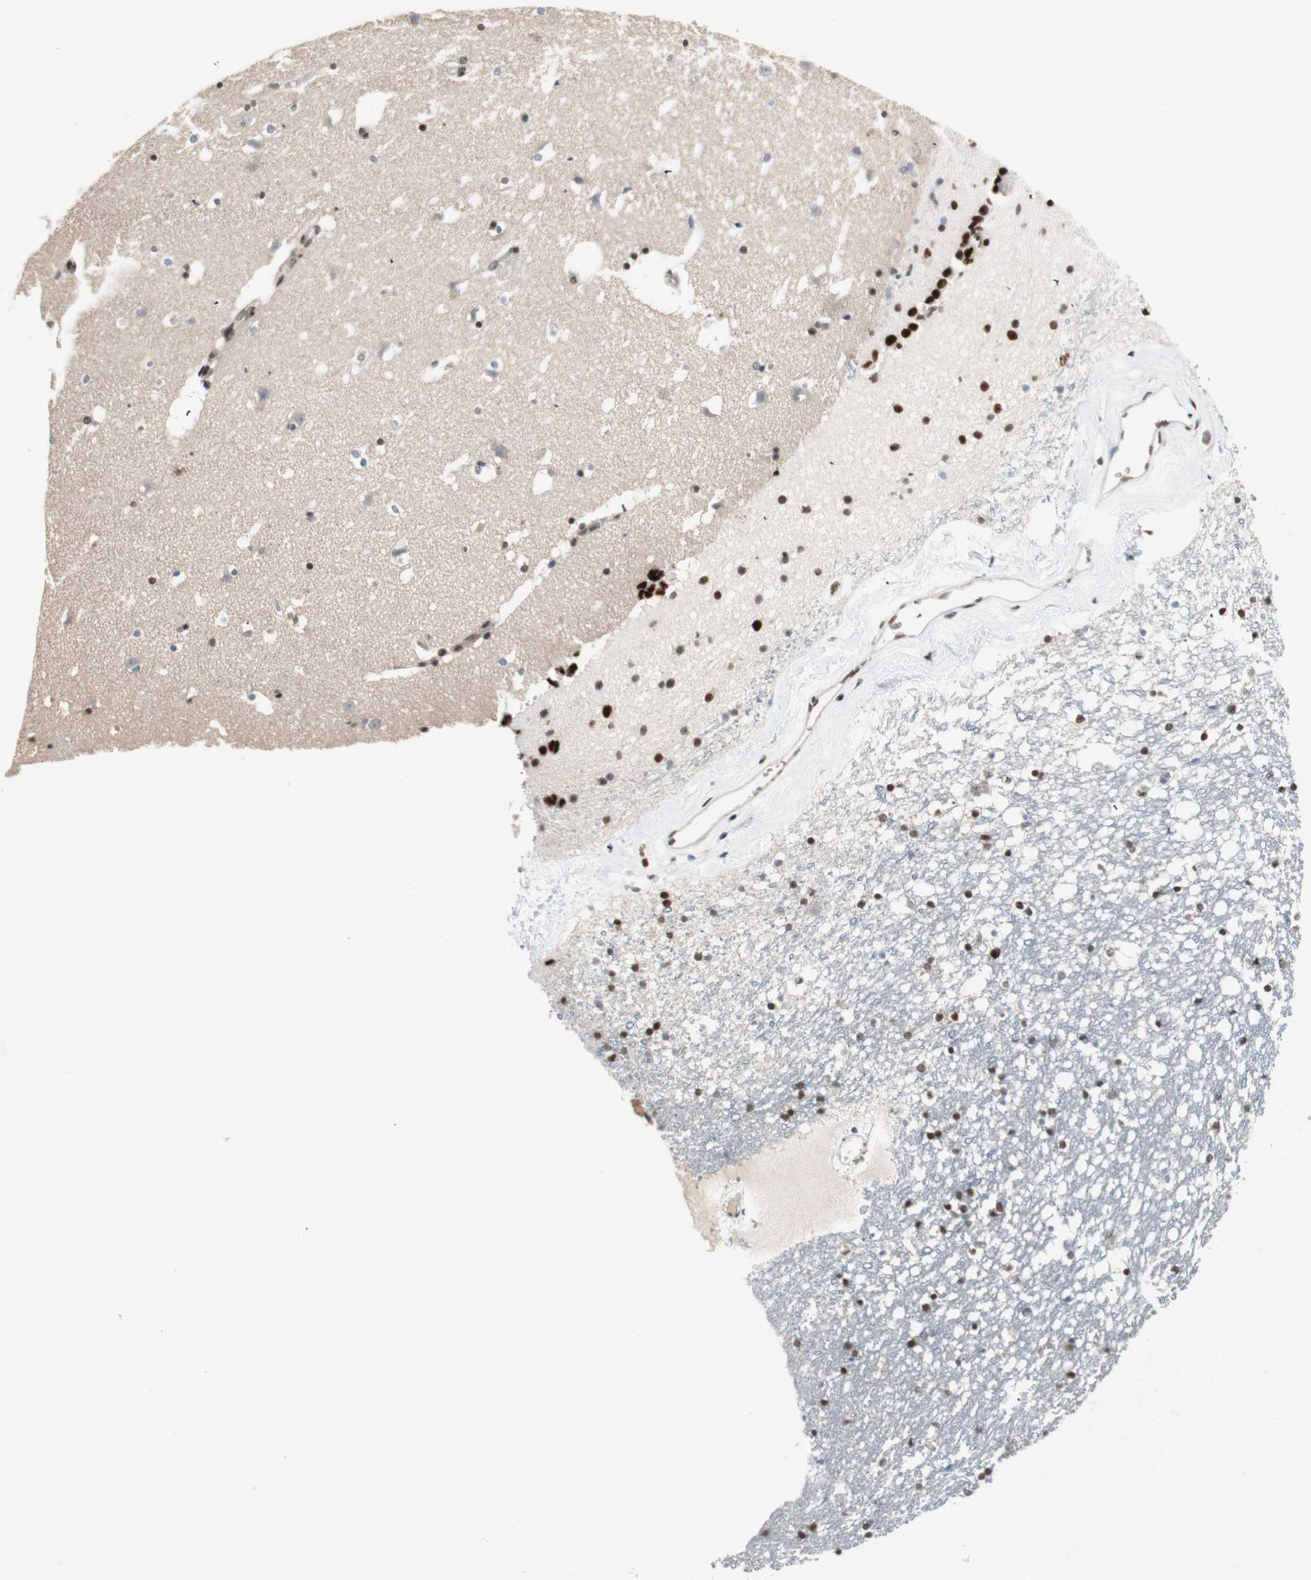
{"staining": {"intensity": "strong", "quantity": ">75%", "location": "nuclear"}, "tissue": "caudate", "cell_type": "Glial cells", "image_type": "normal", "snomed": [{"axis": "morphology", "description": "Normal tissue, NOS"}, {"axis": "topography", "description": "Lateral ventricle wall"}], "caption": "A high amount of strong nuclear staining is seen in about >75% of glial cells in normal caudate.", "gene": "MDC1", "patient": {"sex": "male", "age": 45}}